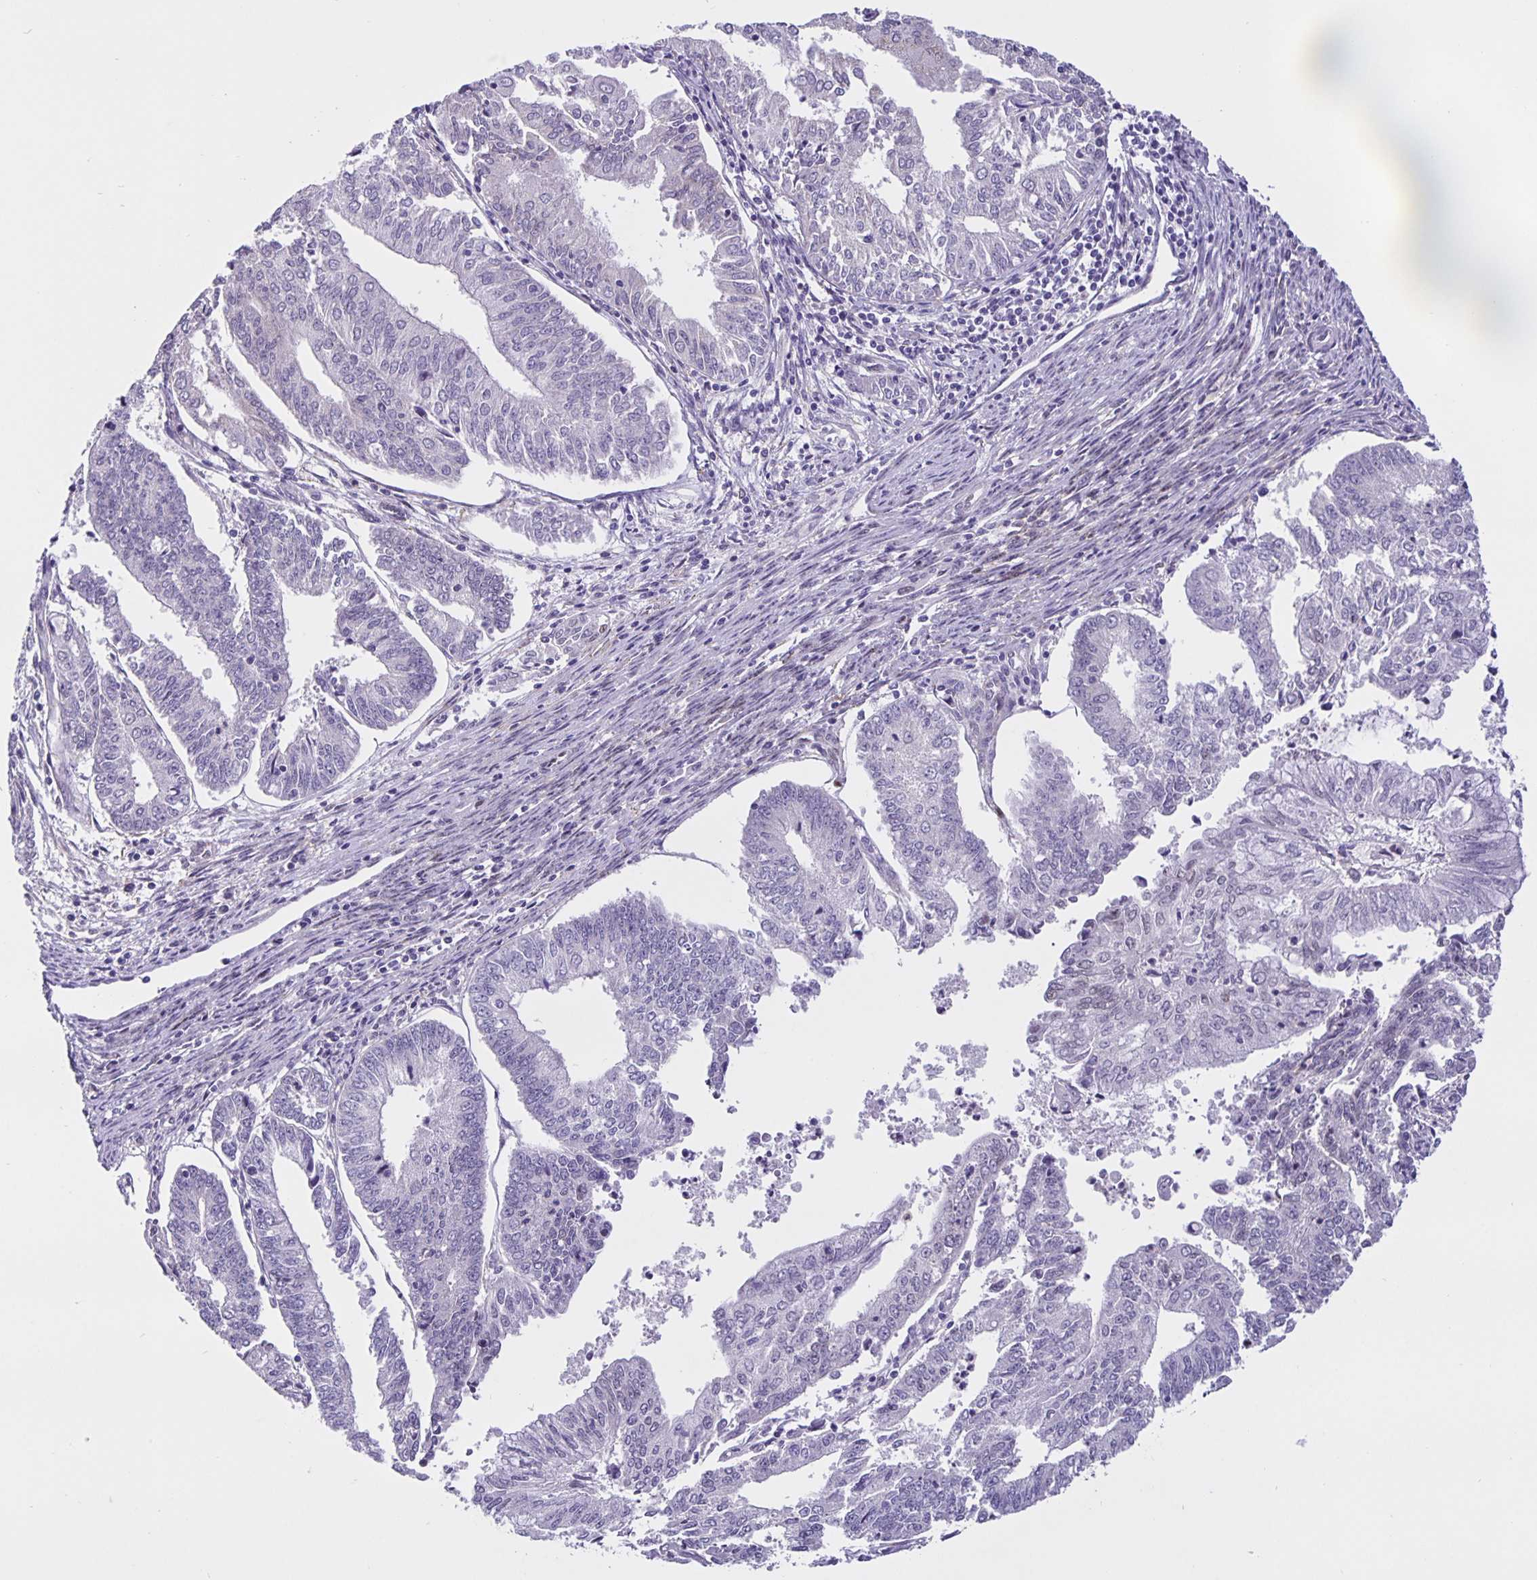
{"staining": {"intensity": "negative", "quantity": "none", "location": "none"}, "tissue": "endometrial cancer", "cell_type": "Tumor cells", "image_type": "cancer", "snomed": [{"axis": "morphology", "description": "Adenocarcinoma, NOS"}, {"axis": "topography", "description": "Endometrium"}], "caption": "The IHC photomicrograph has no significant expression in tumor cells of adenocarcinoma (endometrial) tissue.", "gene": "FOSL2", "patient": {"sex": "female", "age": 61}}